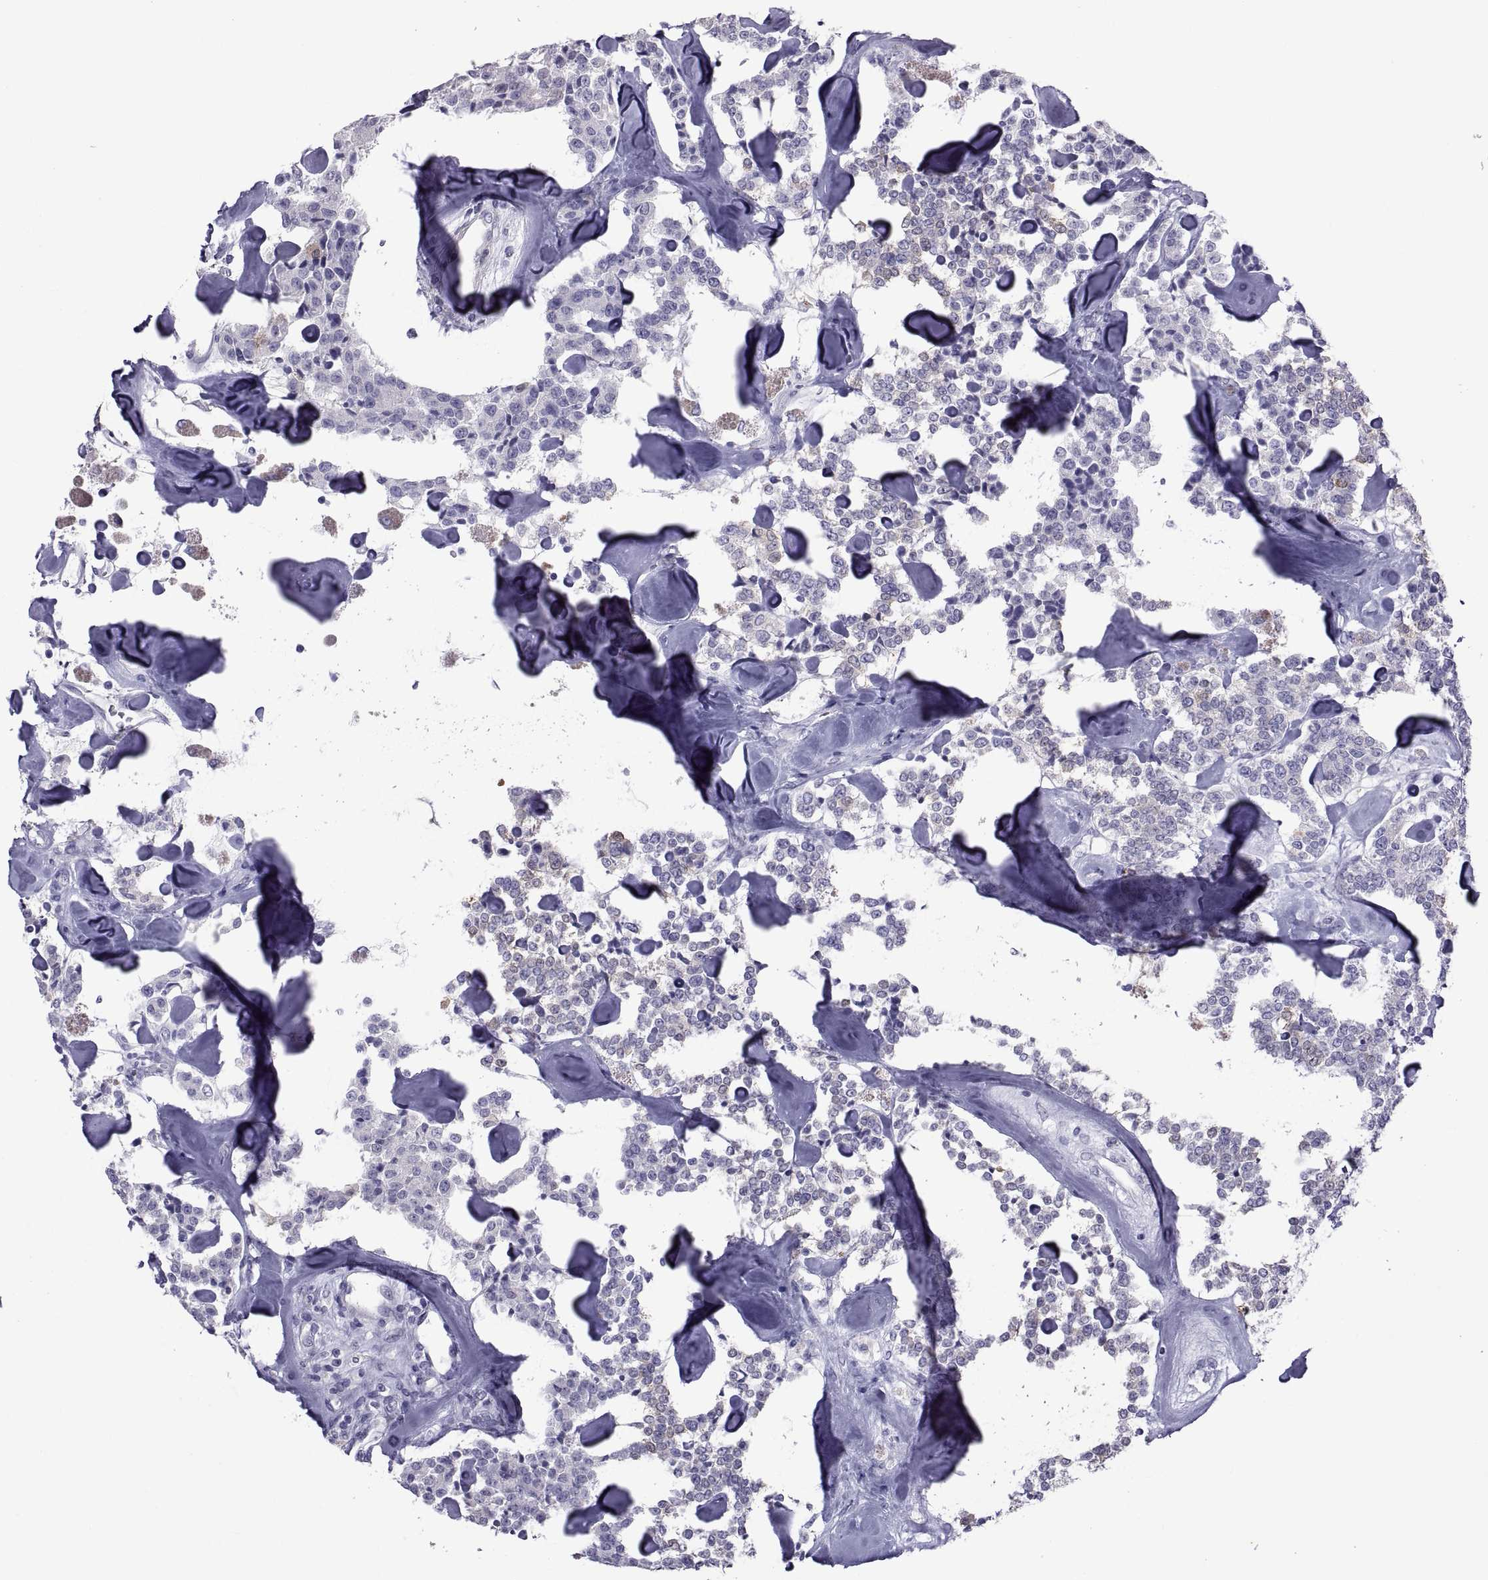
{"staining": {"intensity": "negative", "quantity": "none", "location": "none"}, "tissue": "carcinoid", "cell_type": "Tumor cells", "image_type": "cancer", "snomed": [{"axis": "morphology", "description": "Carcinoid, malignant, NOS"}, {"axis": "topography", "description": "Pancreas"}], "caption": "DAB (3,3'-diaminobenzidine) immunohistochemical staining of malignant carcinoid demonstrates no significant positivity in tumor cells. (Stains: DAB (3,3'-diaminobenzidine) immunohistochemistry (IHC) with hematoxylin counter stain, Microscopy: brightfield microscopy at high magnification).", "gene": "MAGEB1", "patient": {"sex": "male", "age": 41}}